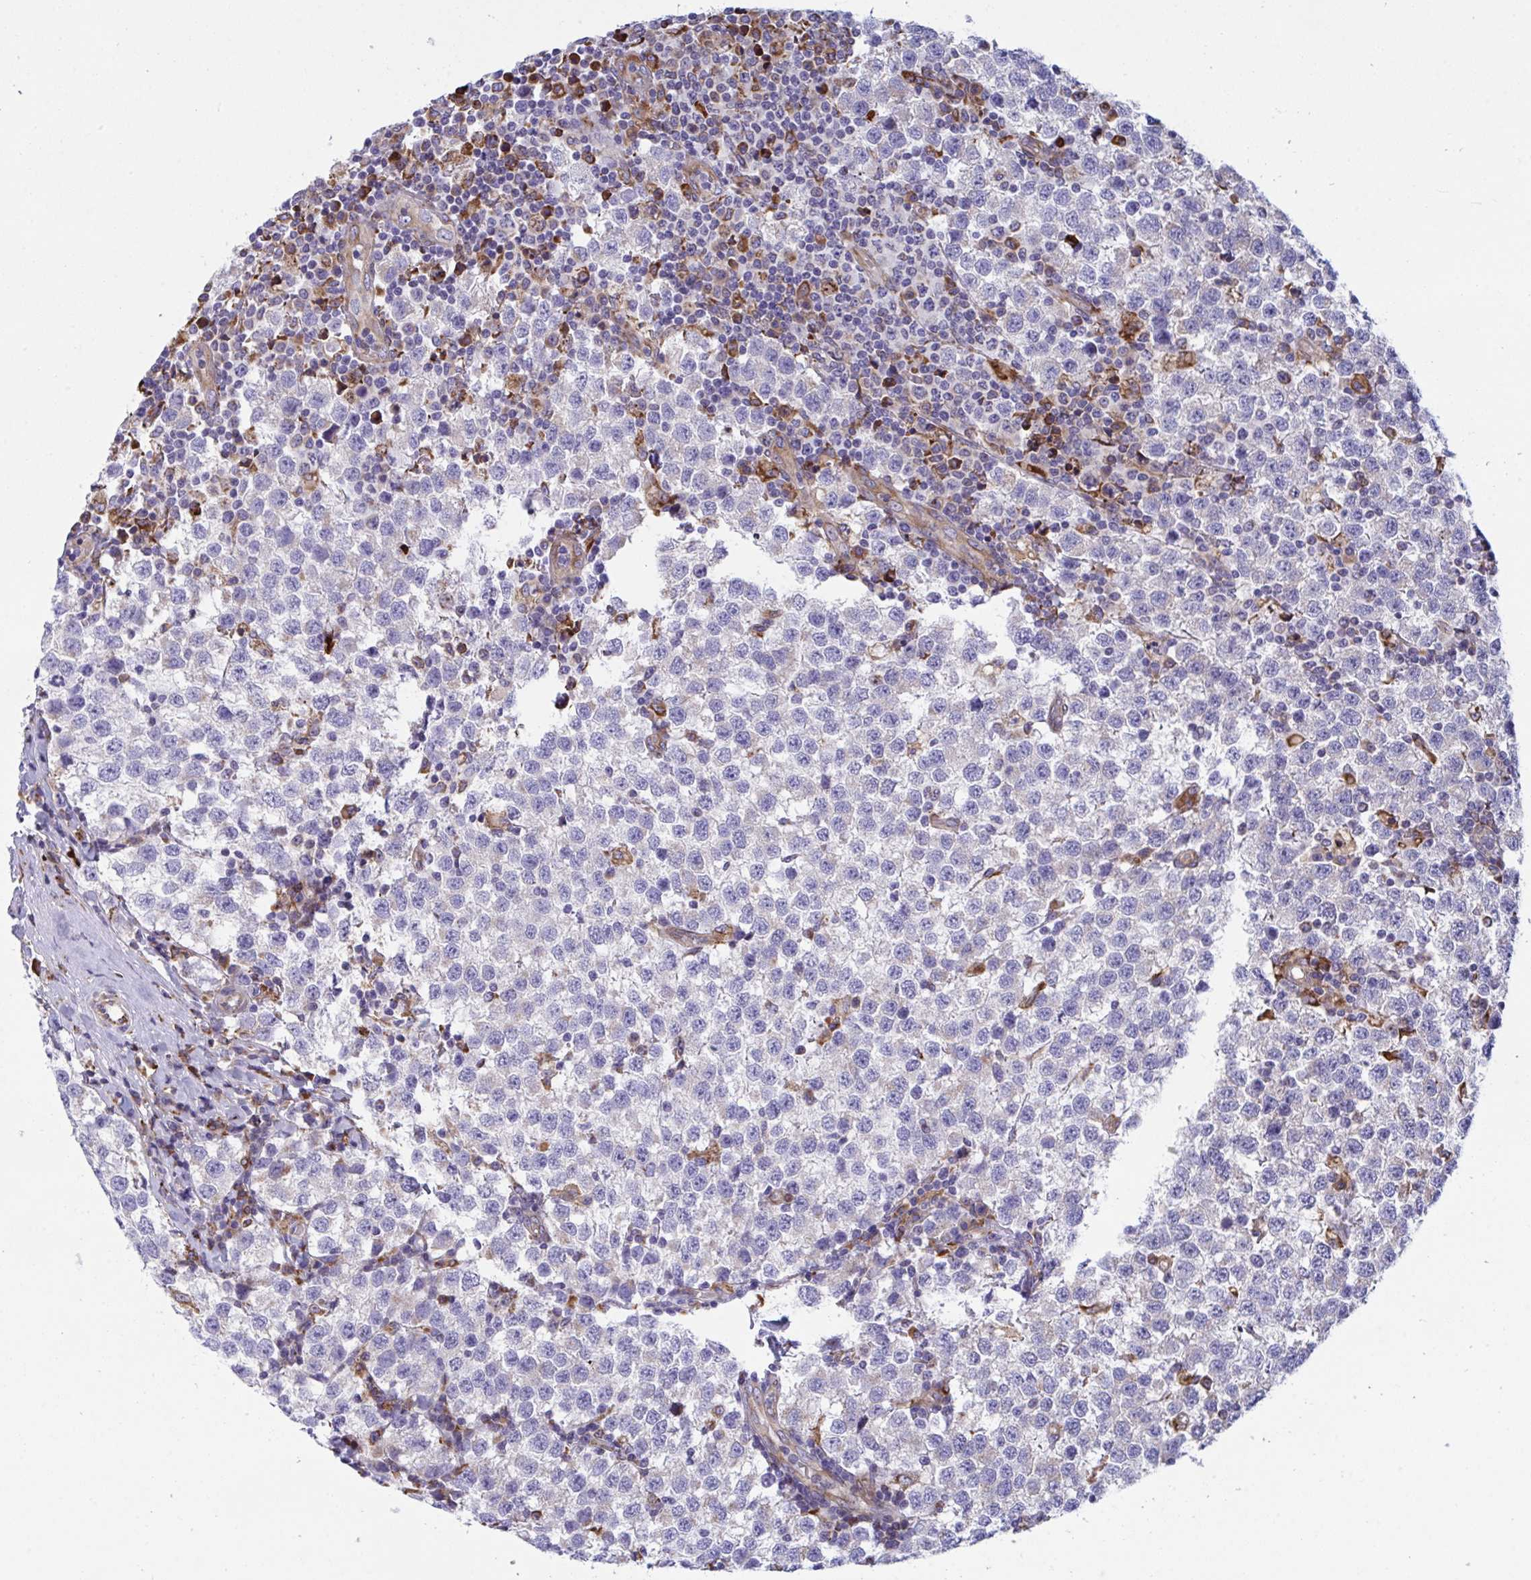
{"staining": {"intensity": "negative", "quantity": "none", "location": "none"}, "tissue": "testis cancer", "cell_type": "Tumor cells", "image_type": "cancer", "snomed": [{"axis": "morphology", "description": "Seminoma, NOS"}, {"axis": "topography", "description": "Testis"}], "caption": "IHC histopathology image of neoplastic tissue: human testis cancer stained with DAB exhibits no significant protein expression in tumor cells.", "gene": "PEAK3", "patient": {"sex": "male", "age": 34}}